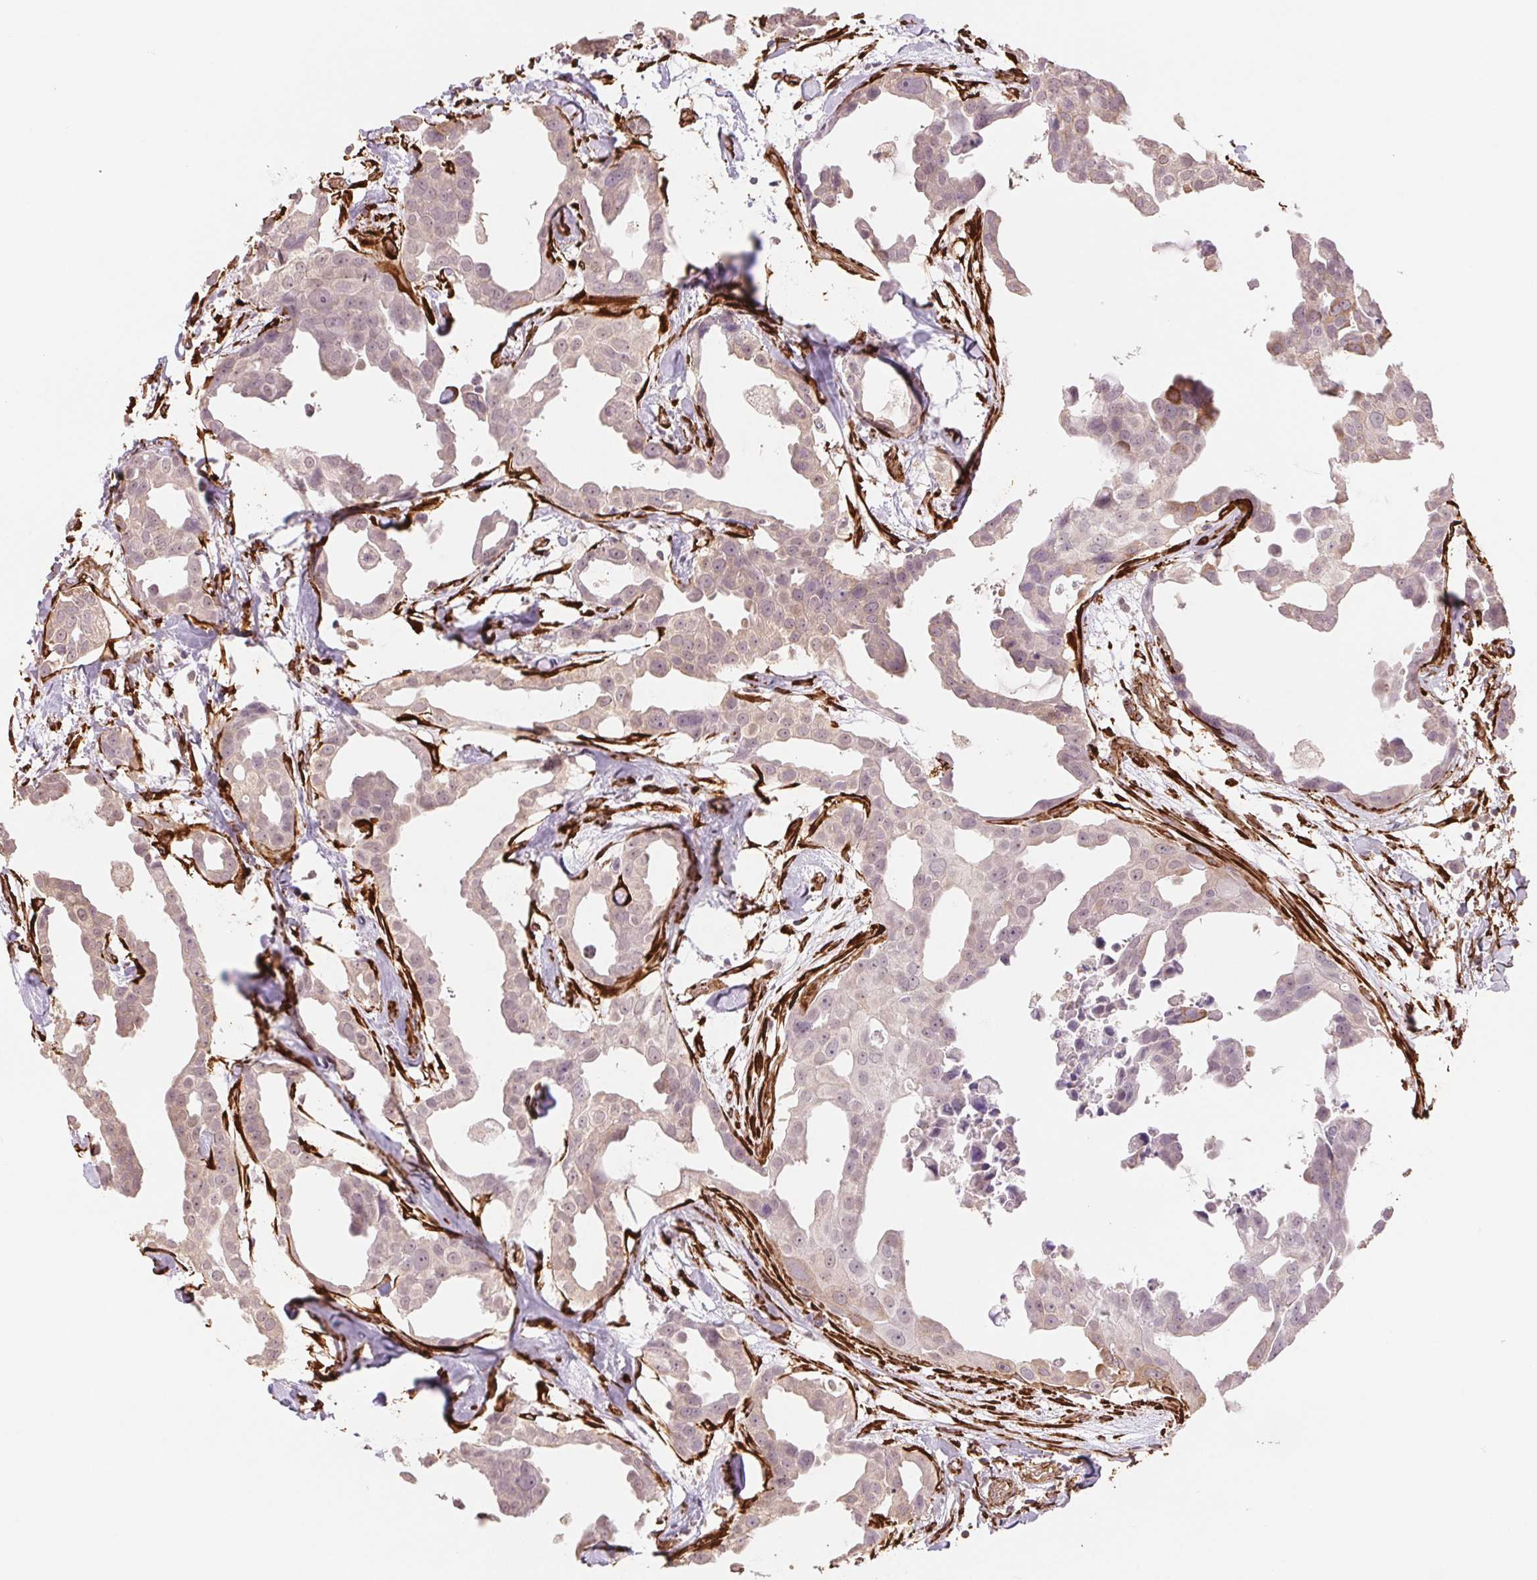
{"staining": {"intensity": "negative", "quantity": "none", "location": "none"}, "tissue": "breast cancer", "cell_type": "Tumor cells", "image_type": "cancer", "snomed": [{"axis": "morphology", "description": "Duct carcinoma"}, {"axis": "topography", "description": "Breast"}], "caption": "Immunohistochemistry image of human breast invasive ductal carcinoma stained for a protein (brown), which shows no staining in tumor cells.", "gene": "FKBP10", "patient": {"sex": "female", "age": 38}}